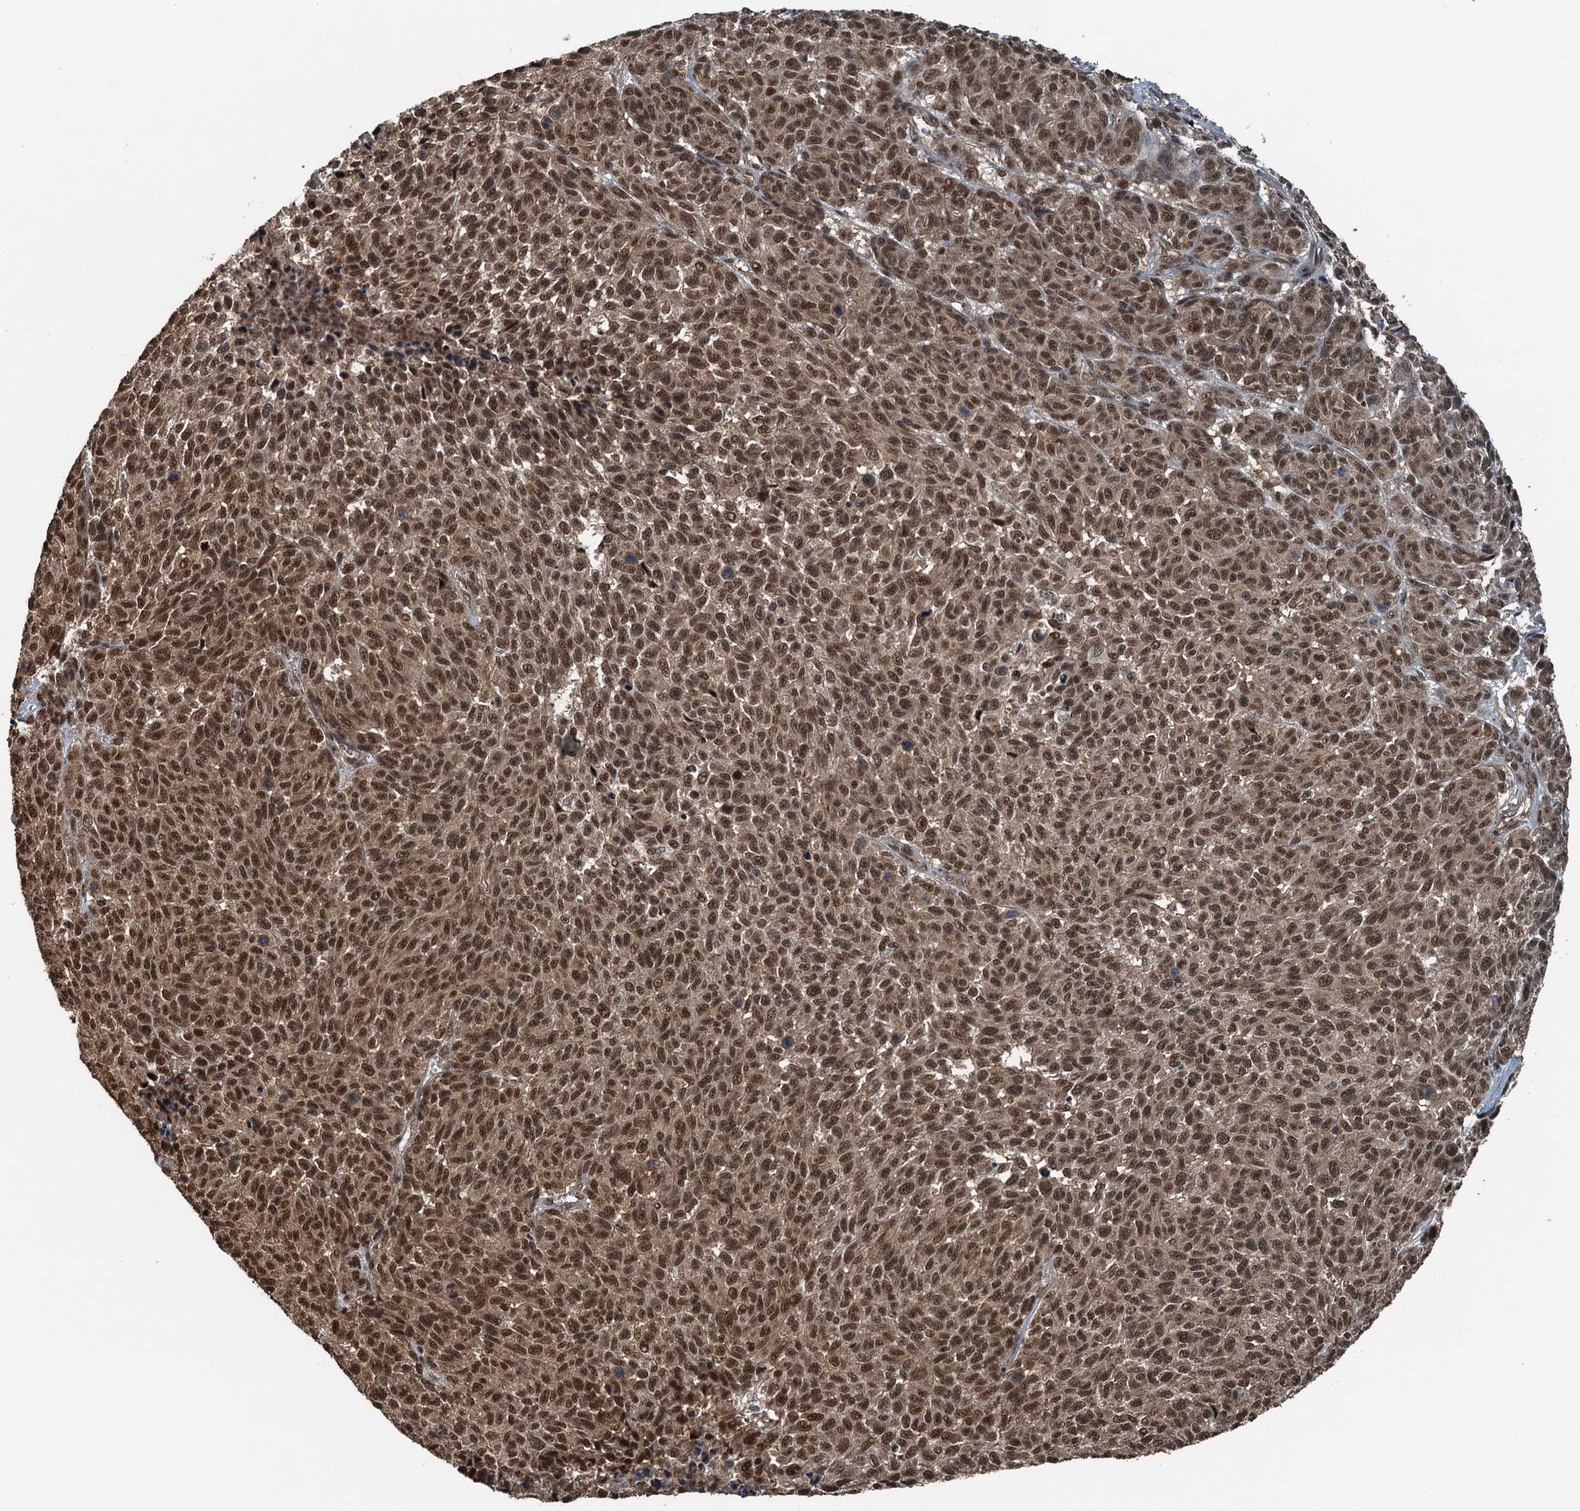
{"staining": {"intensity": "moderate", "quantity": ">75%", "location": "nuclear"}, "tissue": "melanoma", "cell_type": "Tumor cells", "image_type": "cancer", "snomed": [{"axis": "morphology", "description": "Malignant melanoma, NOS"}, {"axis": "topography", "description": "Skin"}], "caption": "A brown stain highlights moderate nuclear positivity of a protein in human malignant melanoma tumor cells. The staining was performed using DAB (3,3'-diaminobenzidine) to visualize the protein expression in brown, while the nuclei were stained in blue with hematoxylin (Magnification: 20x).", "gene": "UBXN6", "patient": {"sex": "male", "age": 49}}